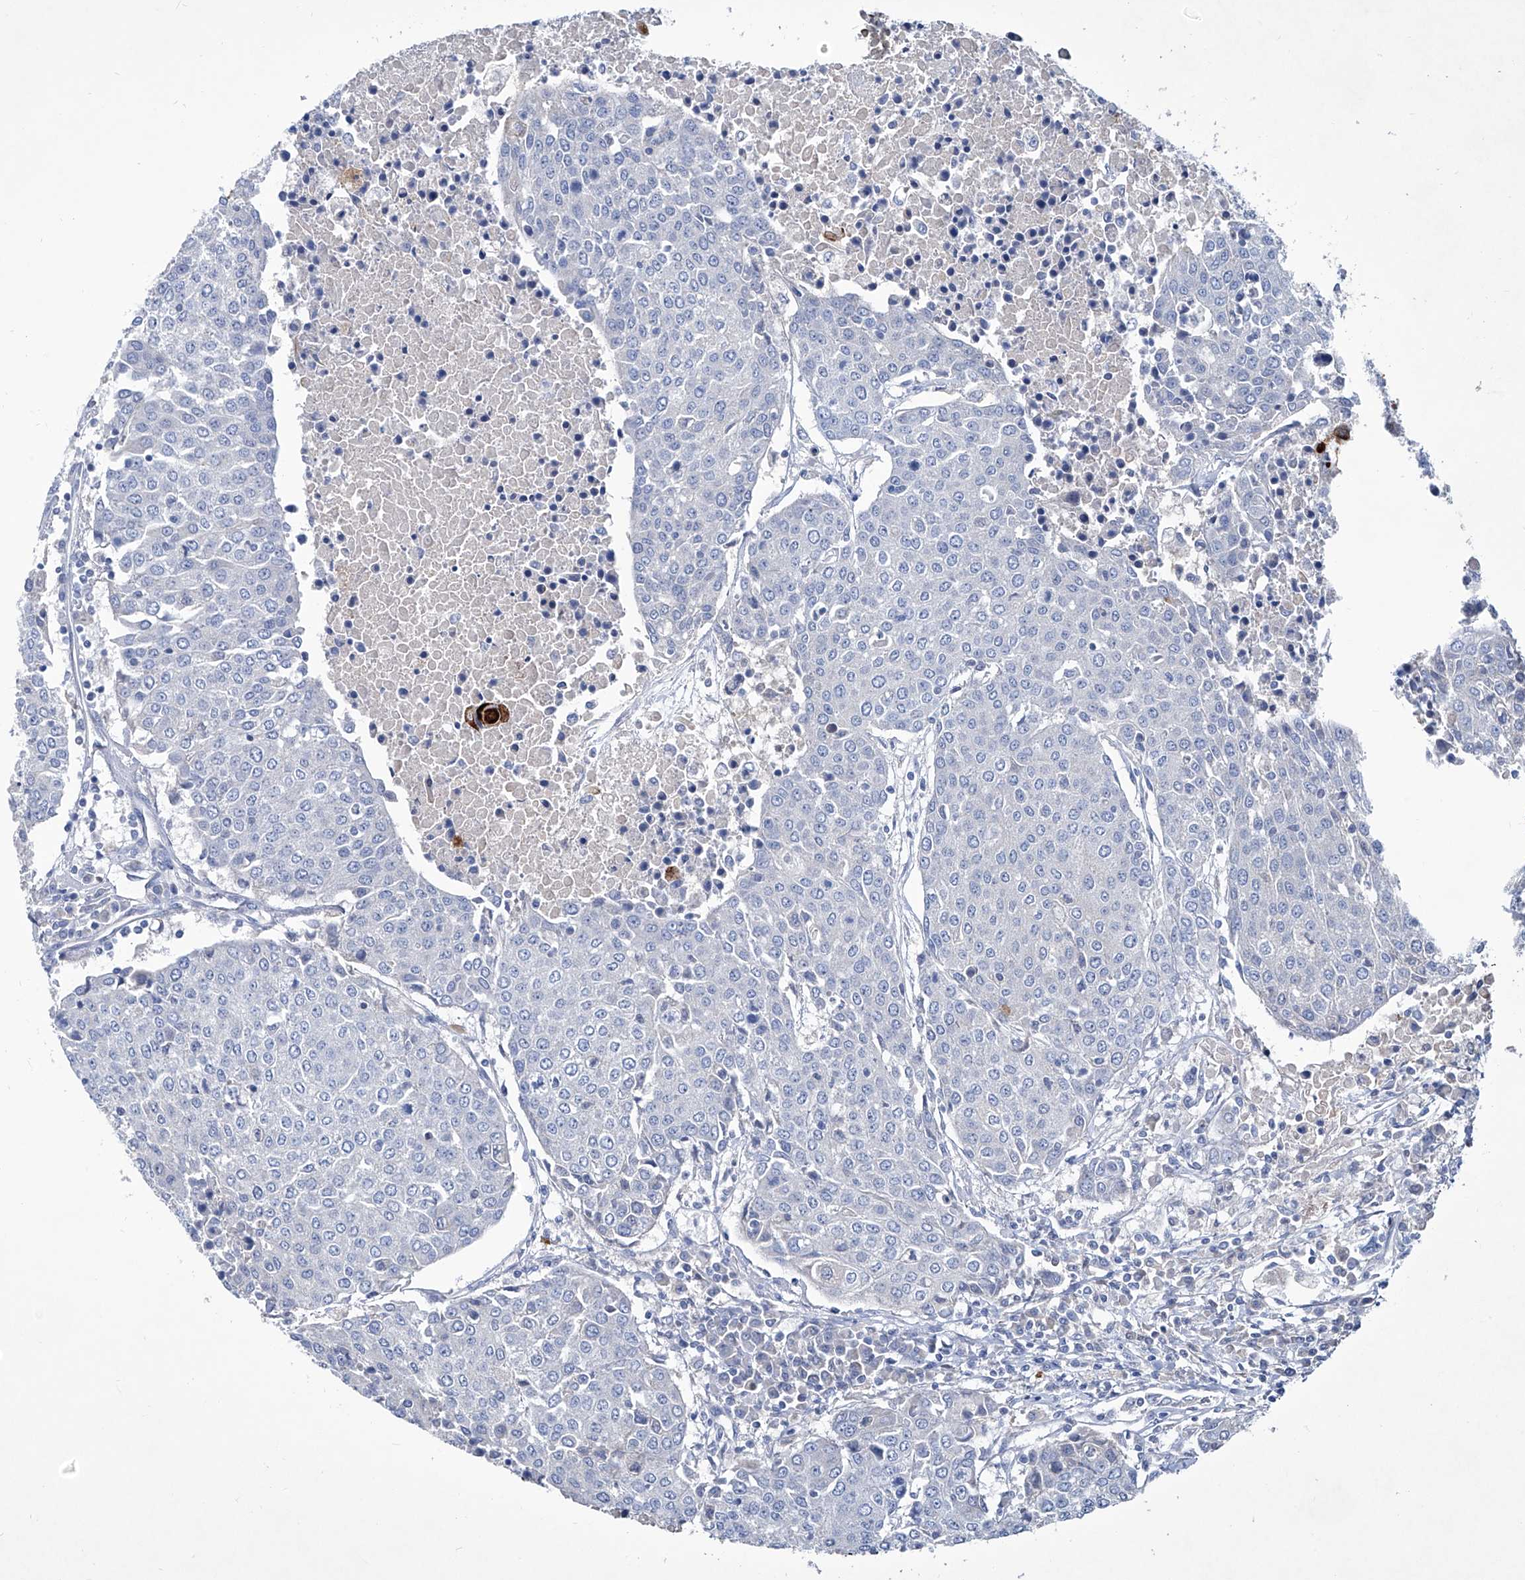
{"staining": {"intensity": "negative", "quantity": "none", "location": "none"}, "tissue": "urothelial cancer", "cell_type": "Tumor cells", "image_type": "cancer", "snomed": [{"axis": "morphology", "description": "Urothelial carcinoma, High grade"}, {"axis": "topography", "description": "Urinary bladder"}], "caption": "This is an immunohistochemistry (IHC) photomicrograph of human urothelial cancer. There is no positivity in tumor cells.", "gene": "KLHL17", "patient": {"sex": "female", "age": 85}}